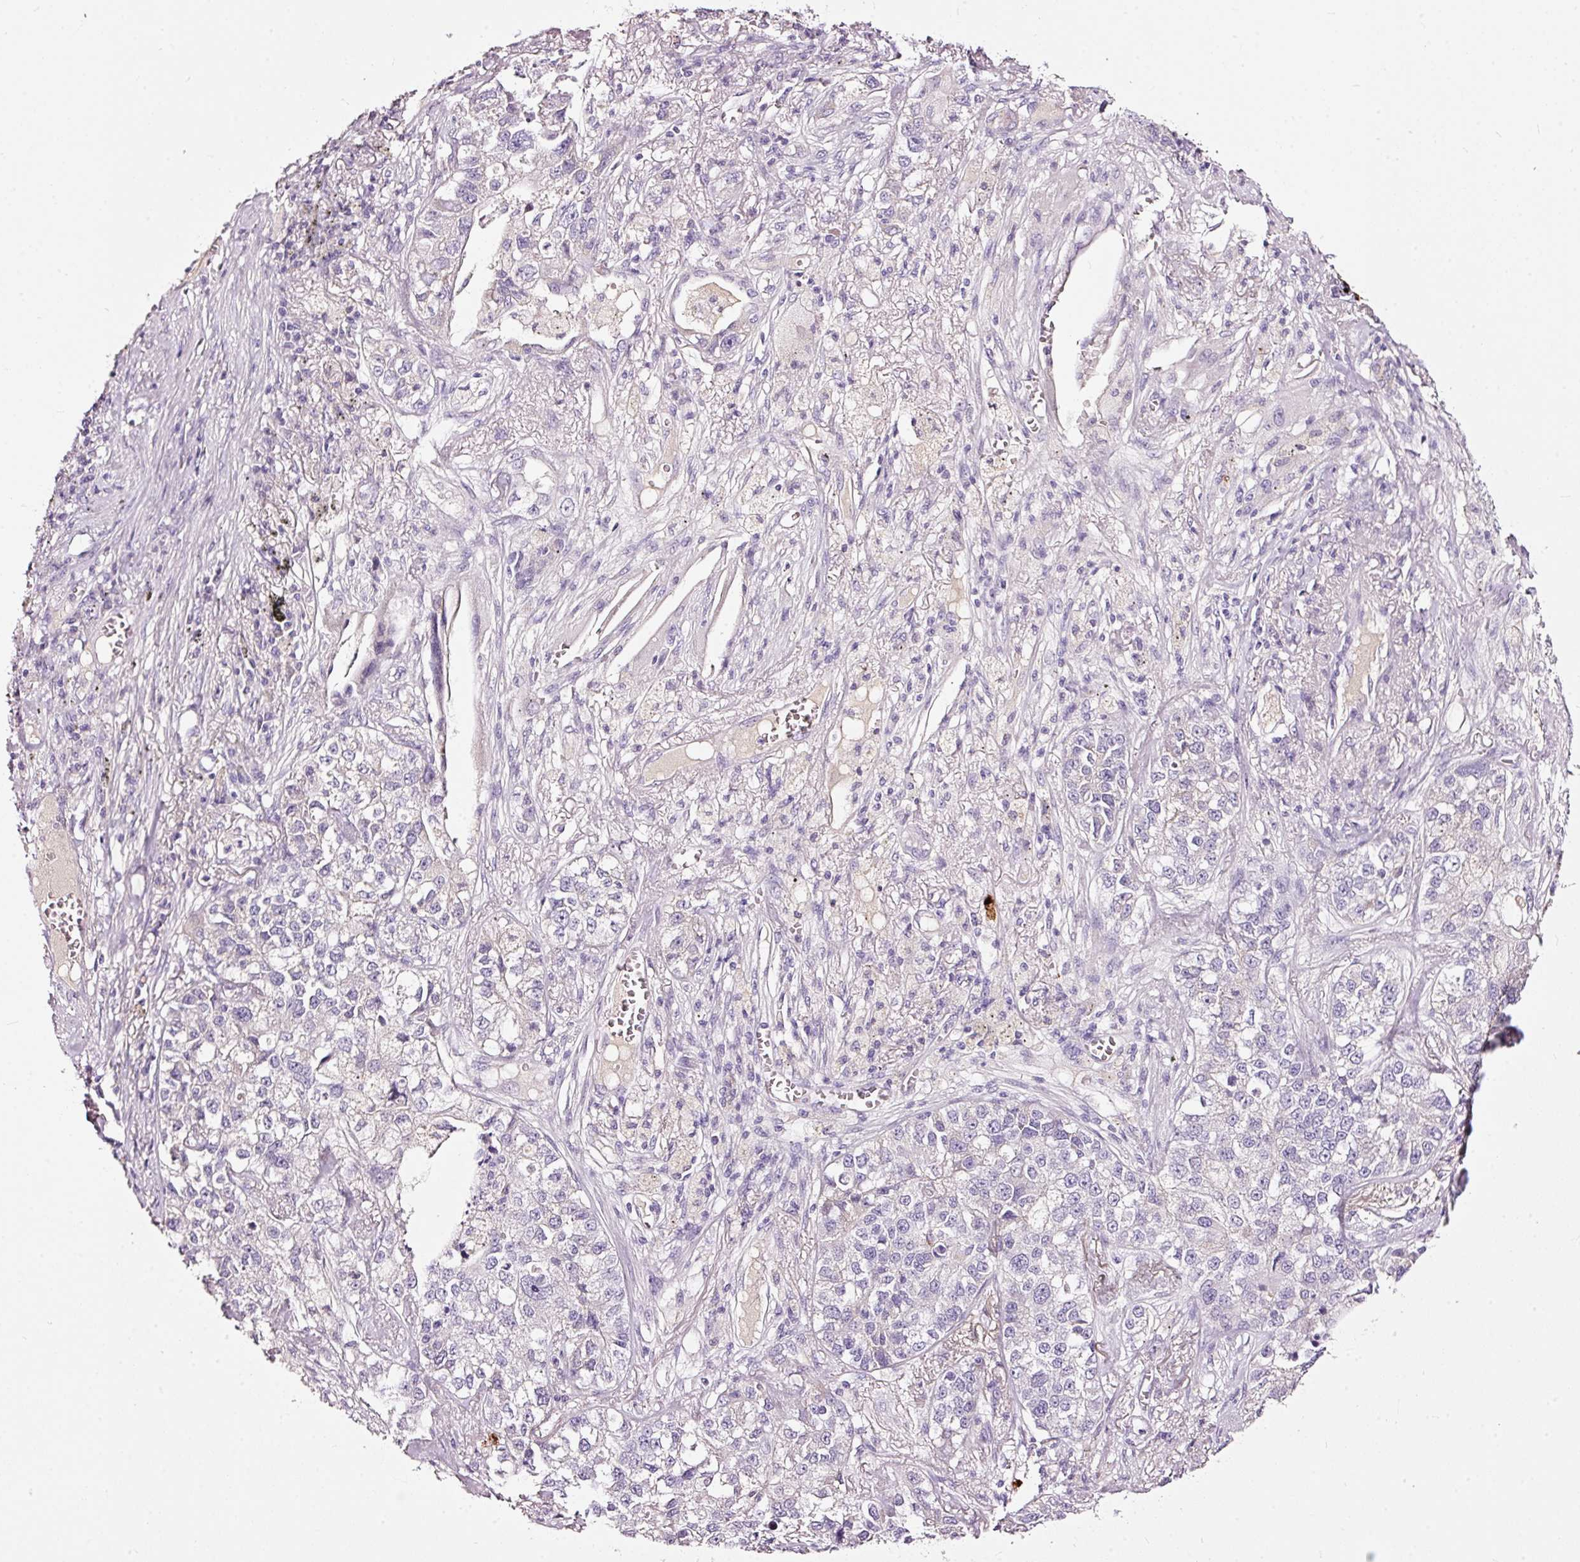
{"staining": {"intensity": "negative", "quantity": "none", "location": "none"}, "tissue": "lung cancer", "cell_type": "Tumor cells", "image_type": "cancer", "snomed": [{"axis": "morphology", "description": "Adenocarcinoma, NOS"}, {"axis": "topography", "description": "Lung"}], "caption": "The micrograph exhibits no staining of tumor cells in adenocarcinoma (lung).", "gene": "LAMP3", "patient": {"sex": "male", "age": 49}}